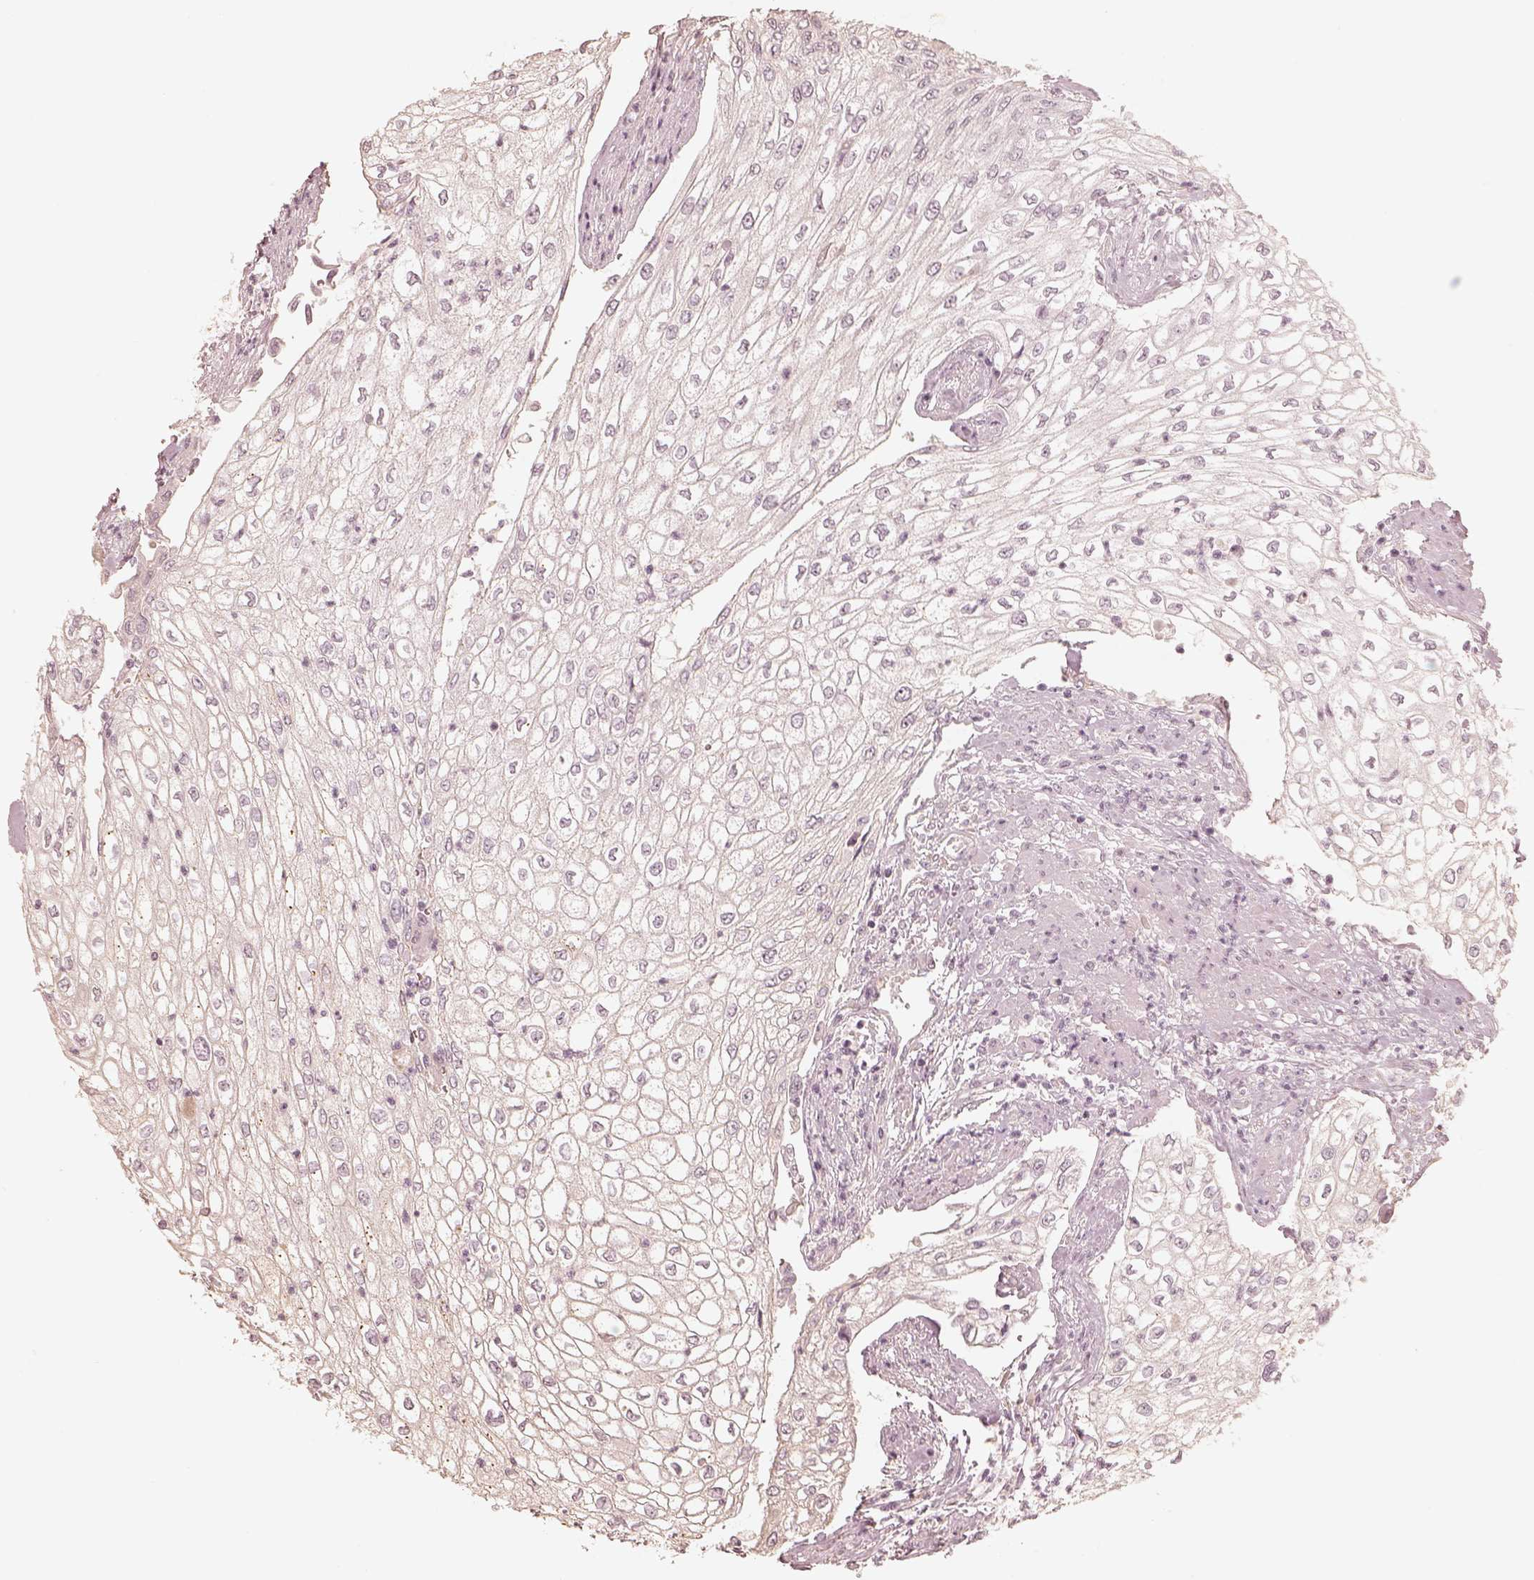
{"staining": {"intensity": "negative", "quantity": "none", "location": "none"}, "tissue": "urothelial cancer", "cell_type": "Tumor cells", "image_type": "cancer", "snomed": [{"axis": "morphology", "description": "Urothelial carcinoma, High grade"}, {"axis": "topography", "description": "Urinary bladder"}], "caption": "High-grade urothelial carcinoma was stained to show a protein in brown. There is no significant positivity in tumor cells.", "gene": "GORASP2", "patient": {"sex": "male", "age": 62}}